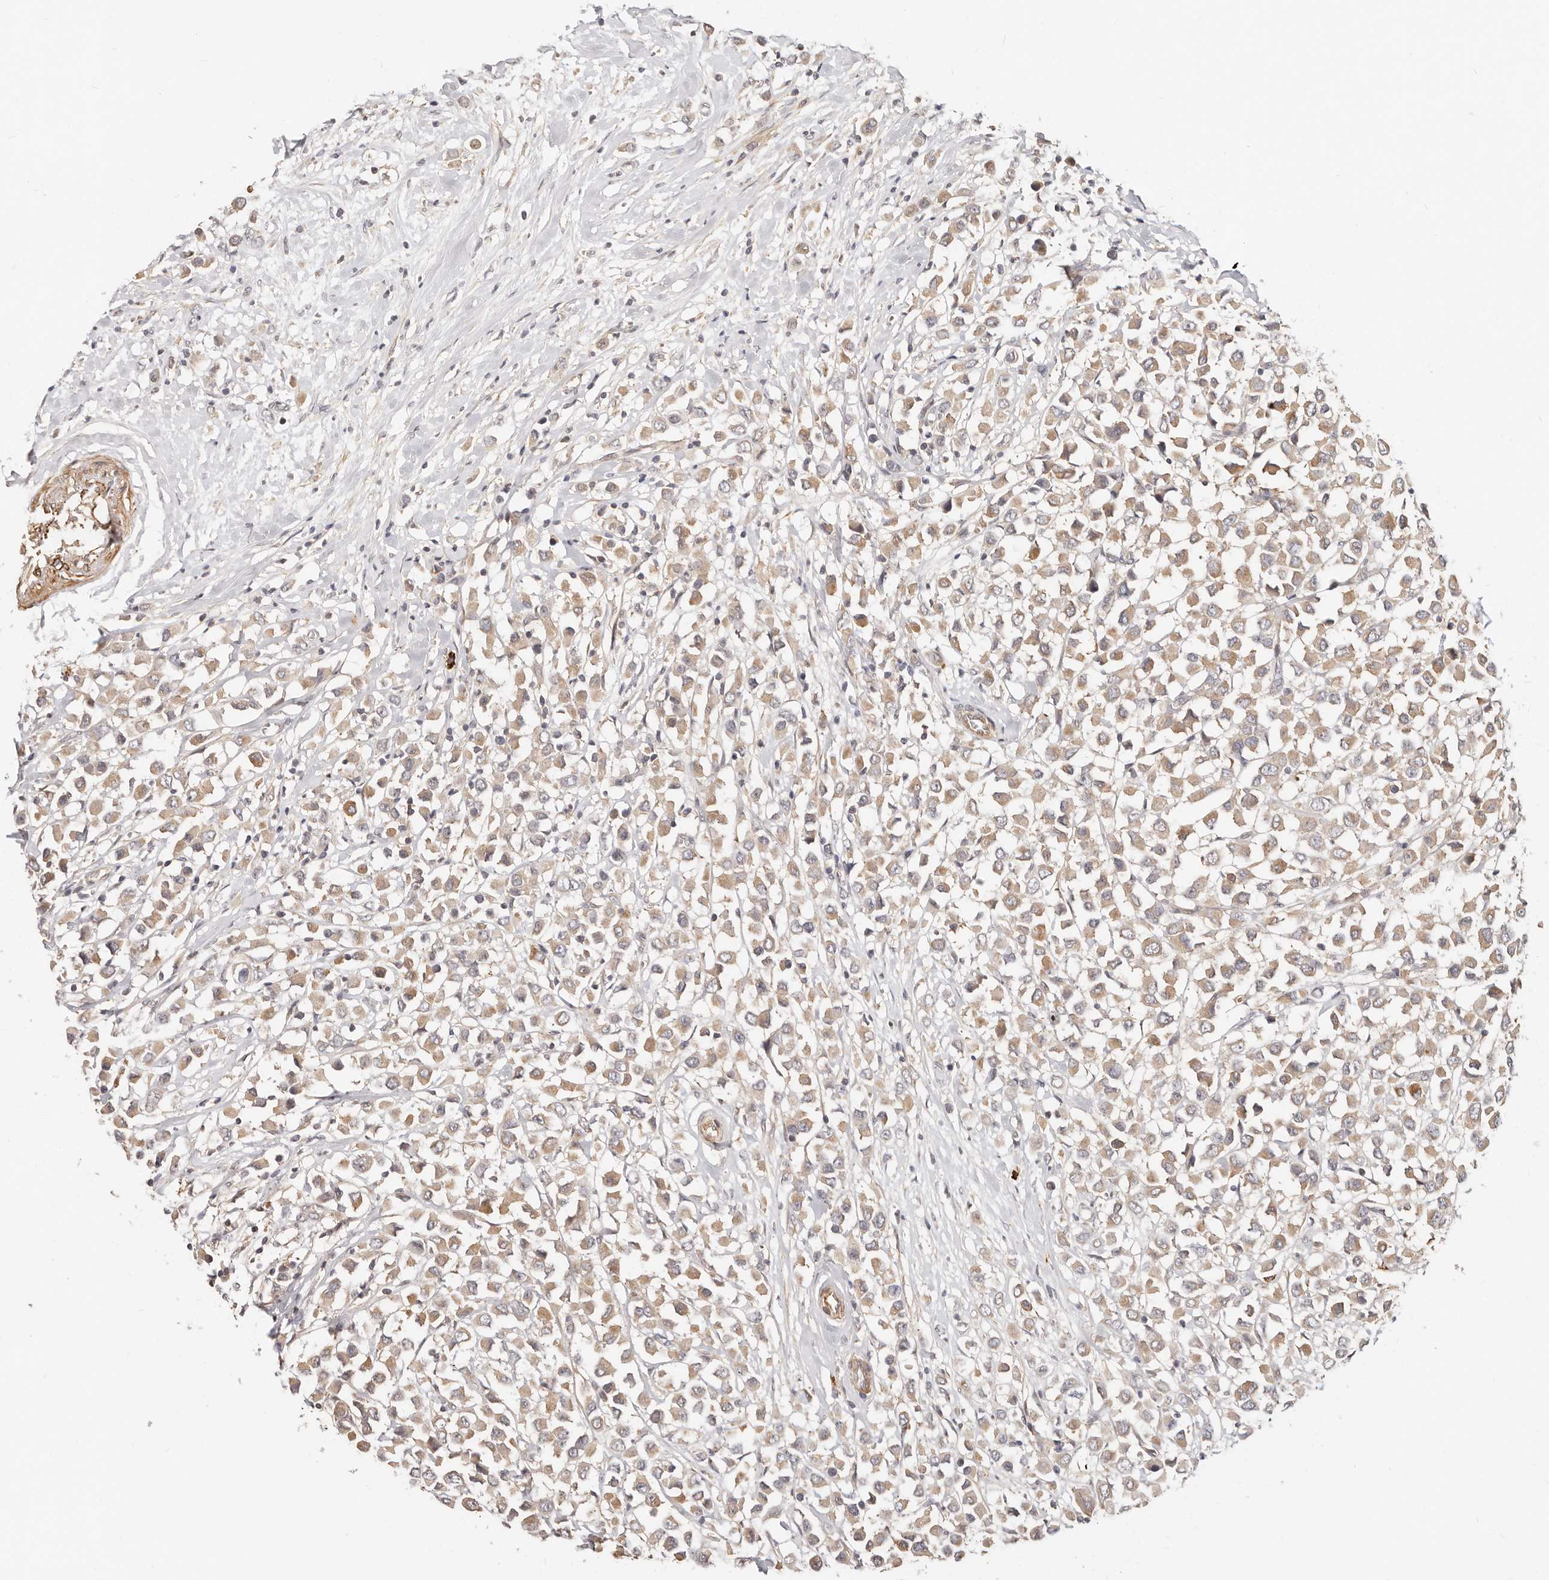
{"staining": {"intensity": "moderate", "quantity": ">75%", "location": "cytoplasmic/membranous"}, "tissue": "breast cancer", "cell_type": "Tumor cells", "image_type": "cancer", "snomed": [{"axis": "morphology", "description": "Duct carcinoma"}, {"axis": "topography", "description": "Breast"}], "caption": "Tumor cells display medium levels of moderate cytoplasmic/membranous expression in about >75% of cells in human breast intraductal carcinoma.", "gene": "ZRANB1", "patient": {"sex": "female", "age": 61}}